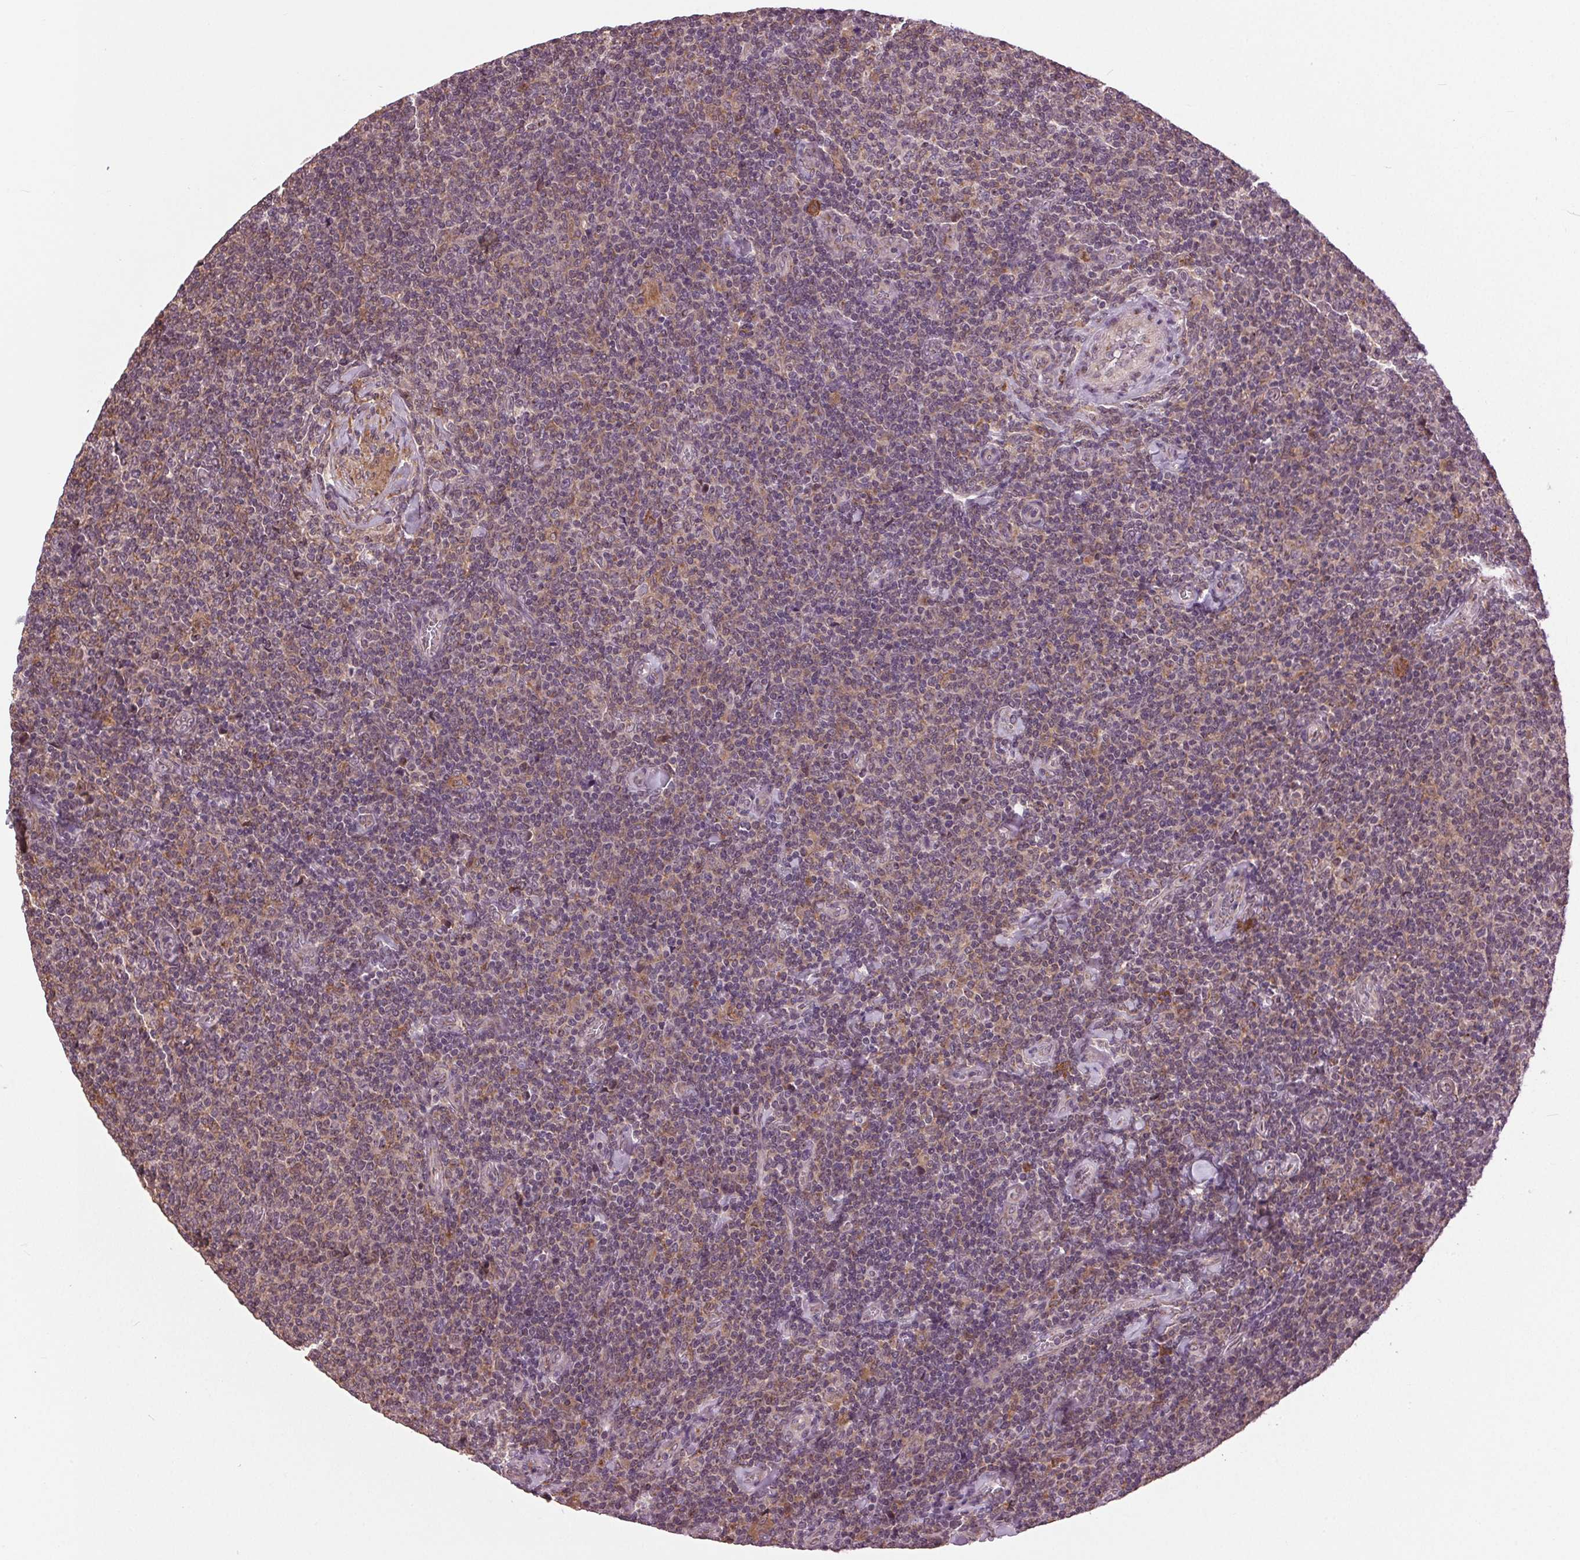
{"staining": {"intensity": "negative", "quantity": "none", "location": "none"}, "tissue": "lymphoma", "cell_type": "Tumor cells", "image_type": "cancer", "snomed": [{"axis": "morphology", "description": "Malignant lymphoma, non-Hodgkin's type, Low grade"}, {"axis": "topography", "description": "Lymph node"}], "caption": "DAB (3,3'-diaminobenzidine) immunohistochemical staining of human lymphoma reveals no significant expression in tumor cells. (Stains: DAB (3,3'-diaminobenzidine) IHC with hematoxylin counter stain, Microscopy: brightfield microscopy at high magnification).", "gene": "BSDC1", "patient": {"sex": "male", "age": 52}}